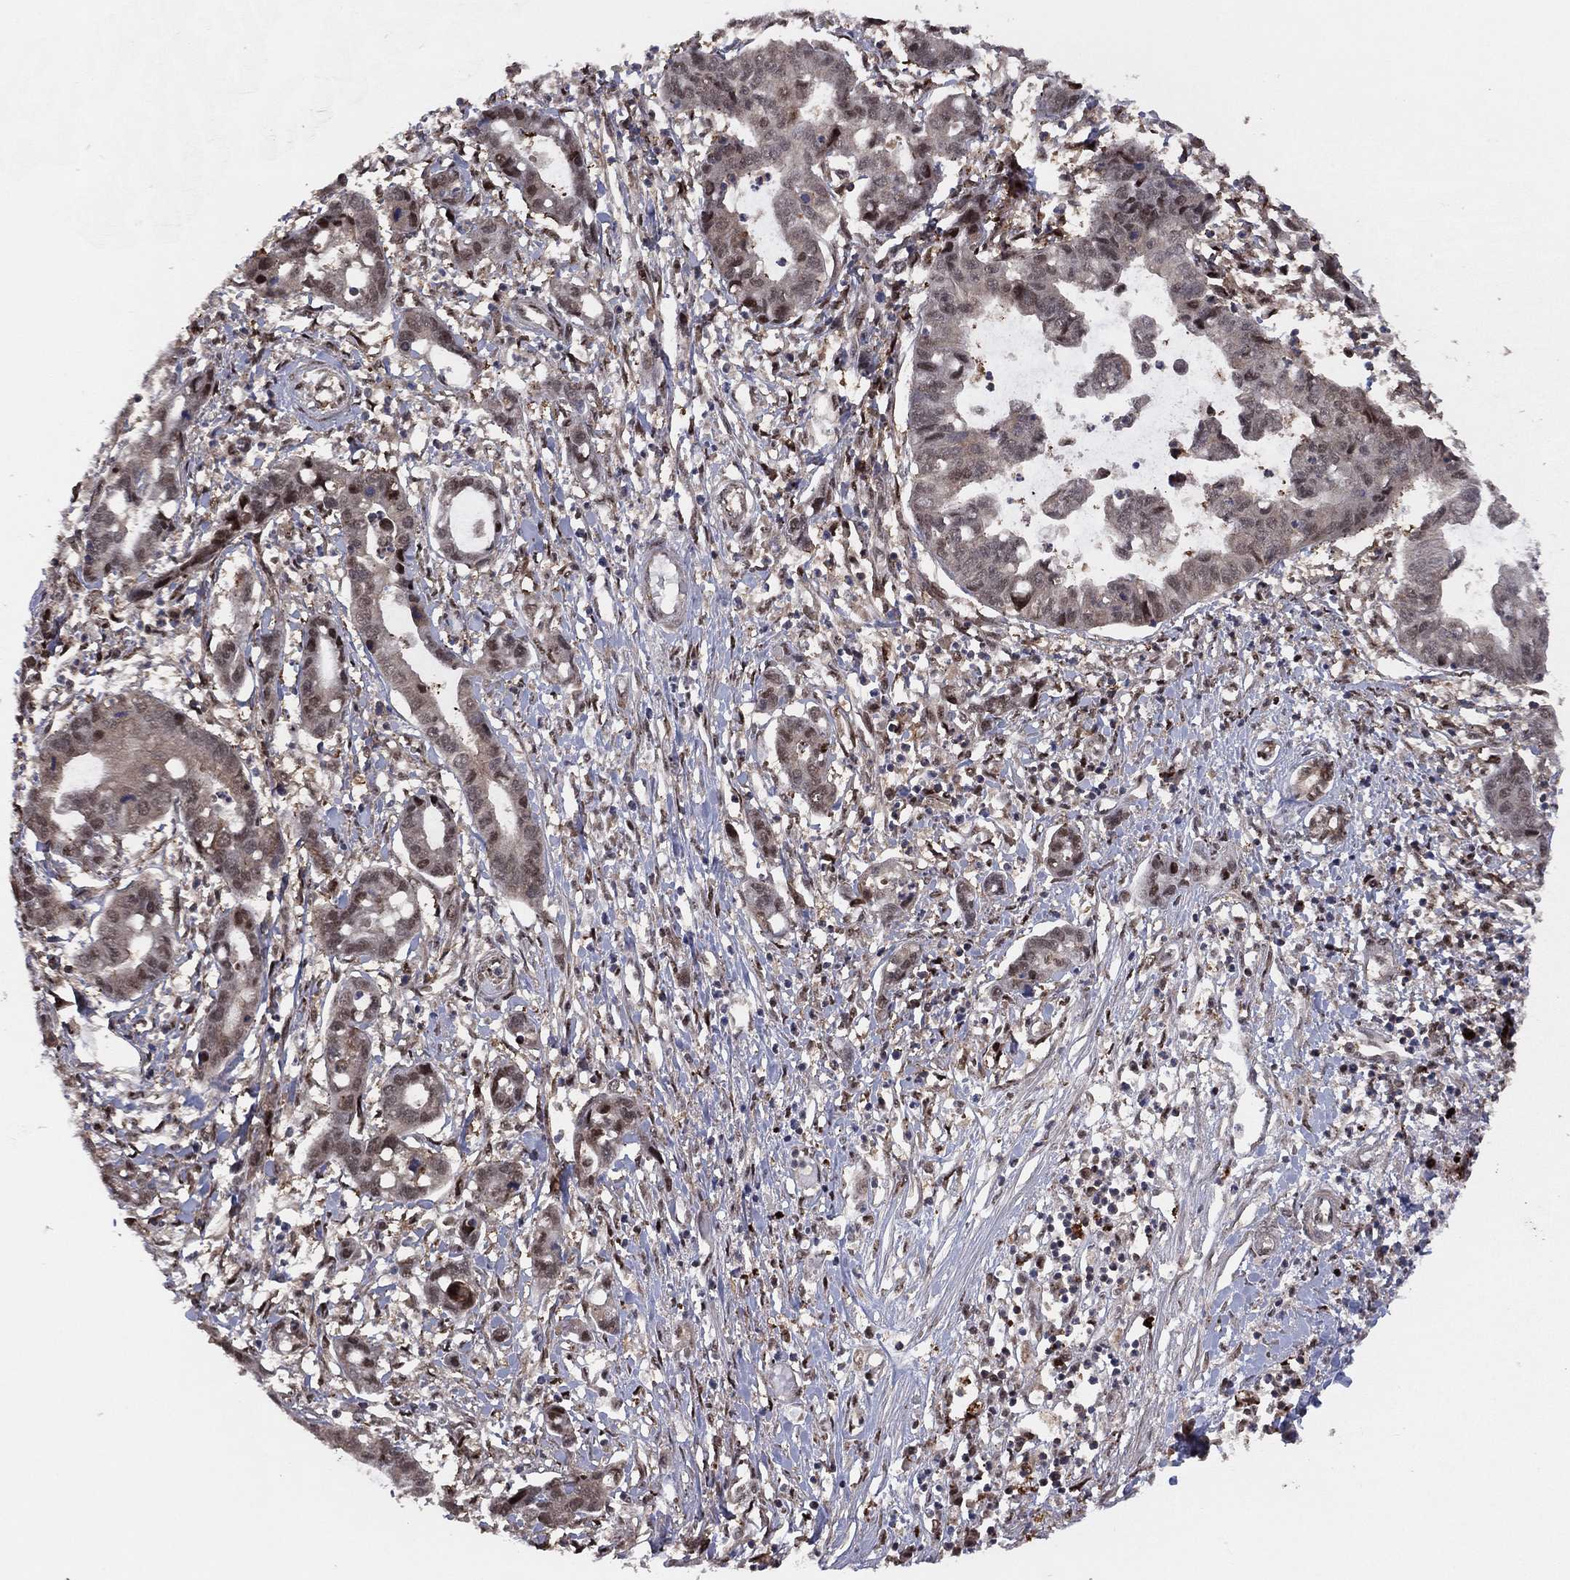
{"staining": {"intensity": "negative", "quantity": "none", "location": "none"}, "tissue": "liver cancer", "cell_type": "Tumor cells", "image_type": "cancer", "snomed": [{"axis": "morphology", "description": "Cholangiocarcinoma"}, {"axis": "topography", "description": "Liver"}], "caption": "This is an IHC photomicrograph of liver cholangiocarcinoma. There is no staining in tumor cells.", "gene": "ICOSLG", "patient": {"sex": "male", "age": 58}}